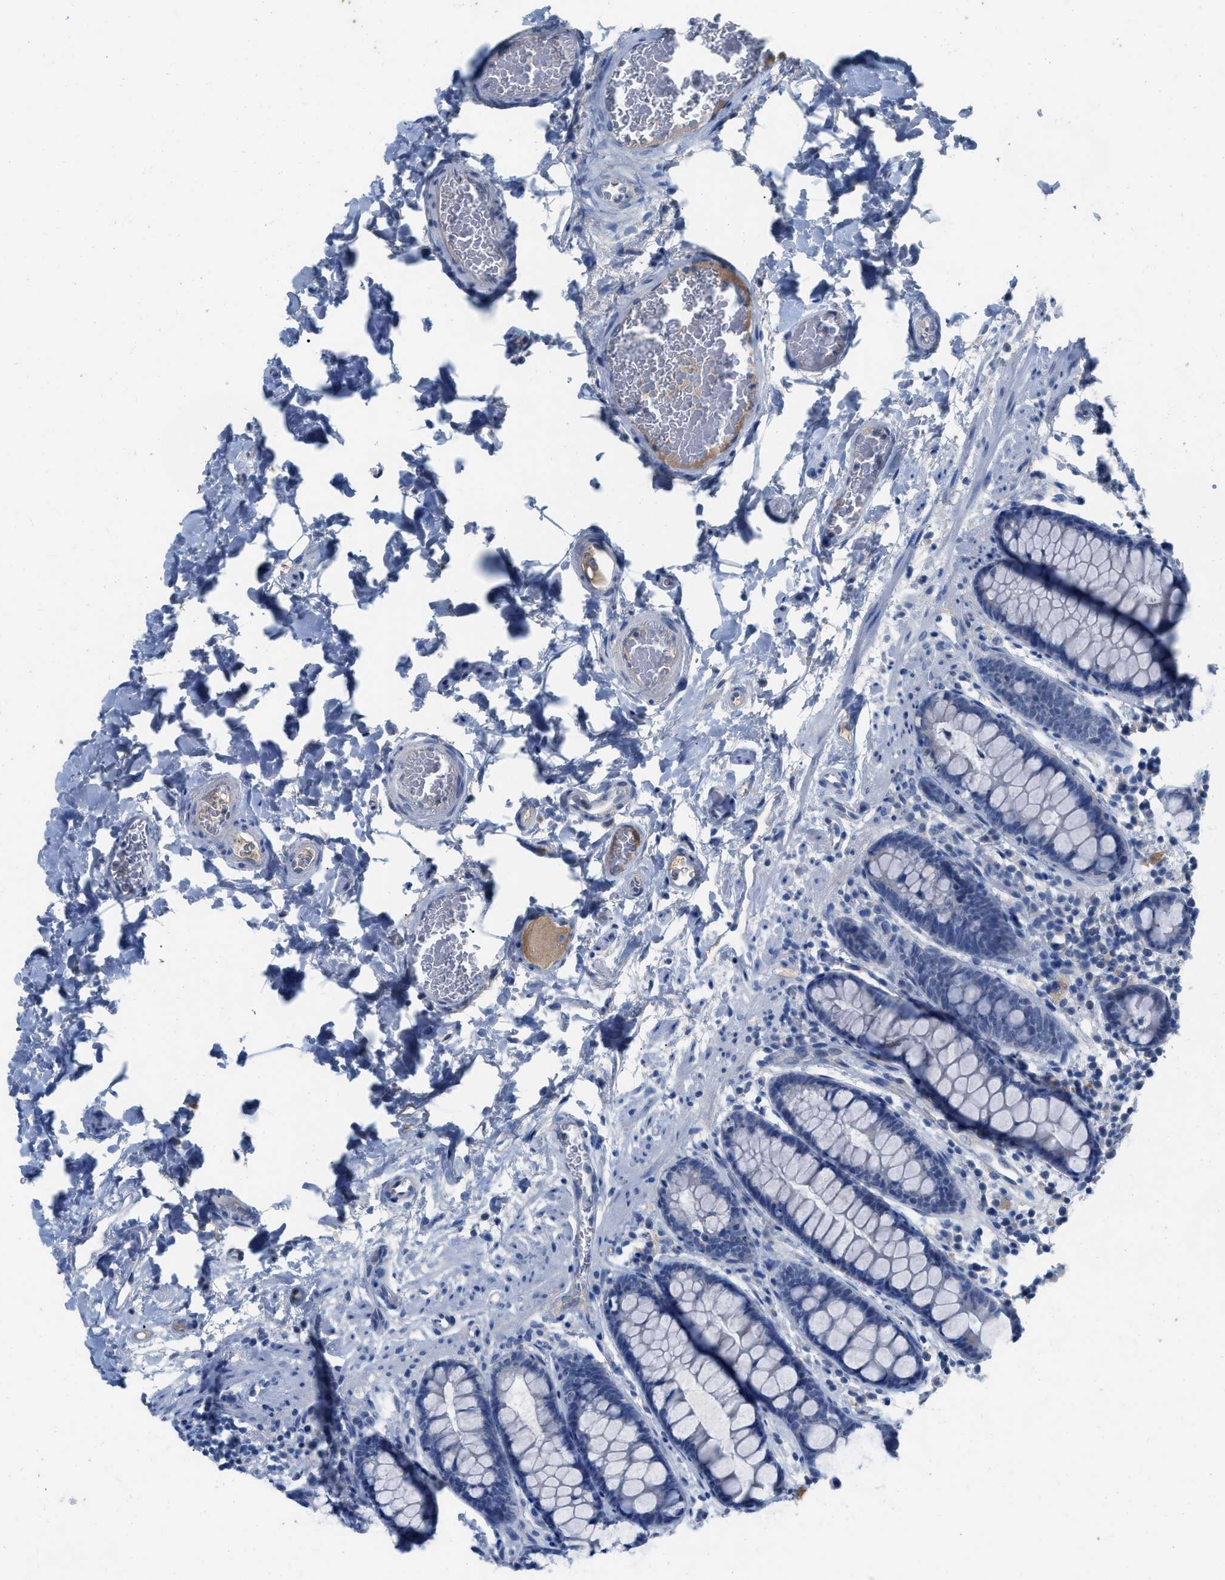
{"staining": {"intensity": "negative", "quantity": "none", "location": "none"}, "tissue": "colon", "cell_type": "Endothelial cells", "image_type": "normal", "snomed": [{"axis": "morphology", "description": "Normal tissue, NOS"}, {"axis": "topography", "description": "Colon"}], "caption": "Endothelial cells are negative for brown protein staining in benign colon.", "gene": "HPX", "patient": {"sex": "female", "age": 80}}